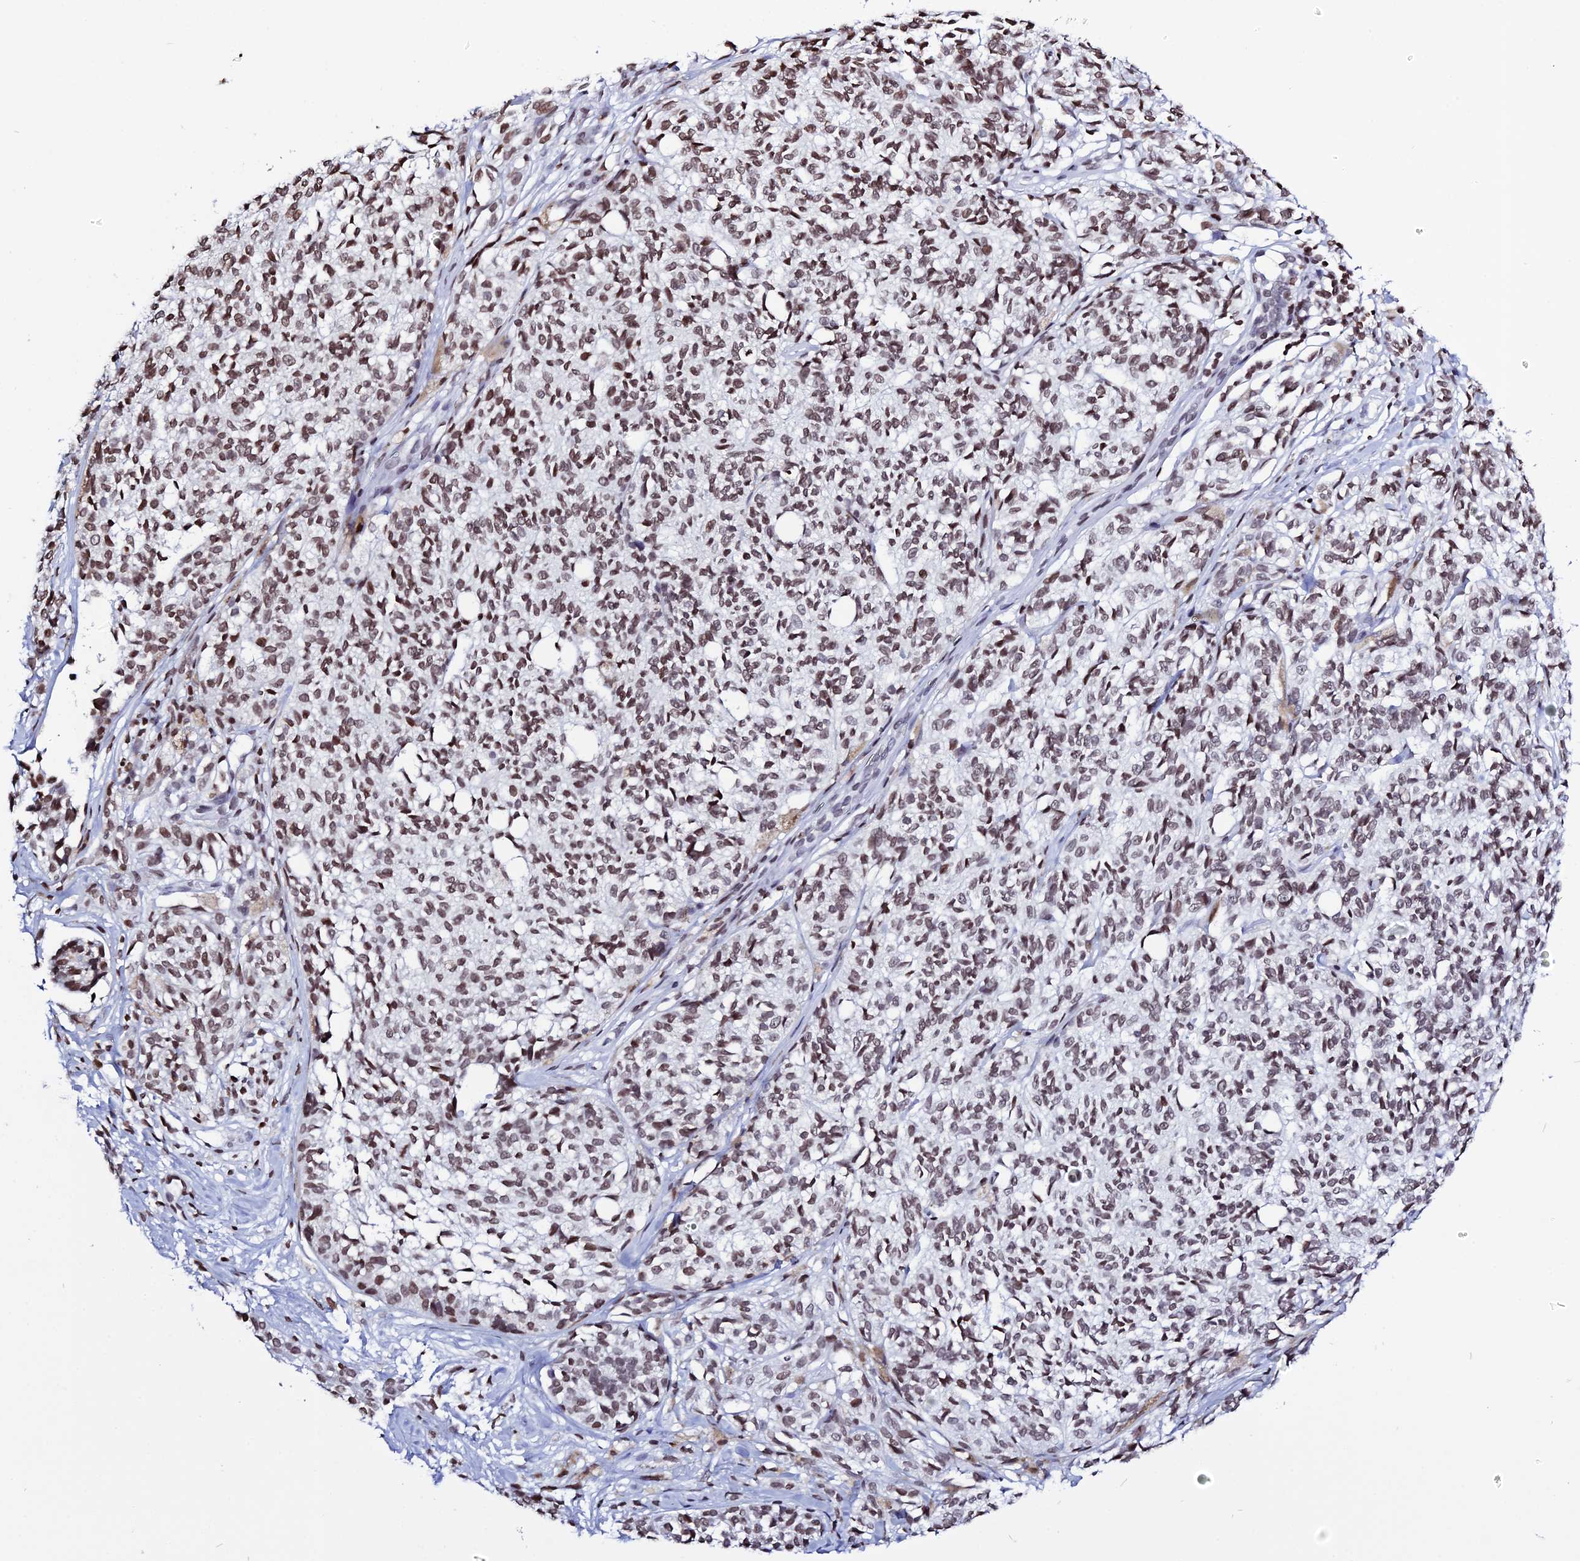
{"staining": {"intensity": "moderate", "quantity": ">75%", "location": "nuclear"}, "tissue": "melanoma", "cell_type": "Tumor cells", "image_type": "cancer", "snomed": [{"axis": "morphology", "description": "Malignant melanoma, NOS"}, {"axis": "topography", "description": "Skin of upper extremity"}], "caption": "Protein staining shows moderate nuclear expression in approximately >75% of tumor cells in malignant melanoma.", "gene": "MACROH2A2", "patient": {"sex": "male", "age": 40}}